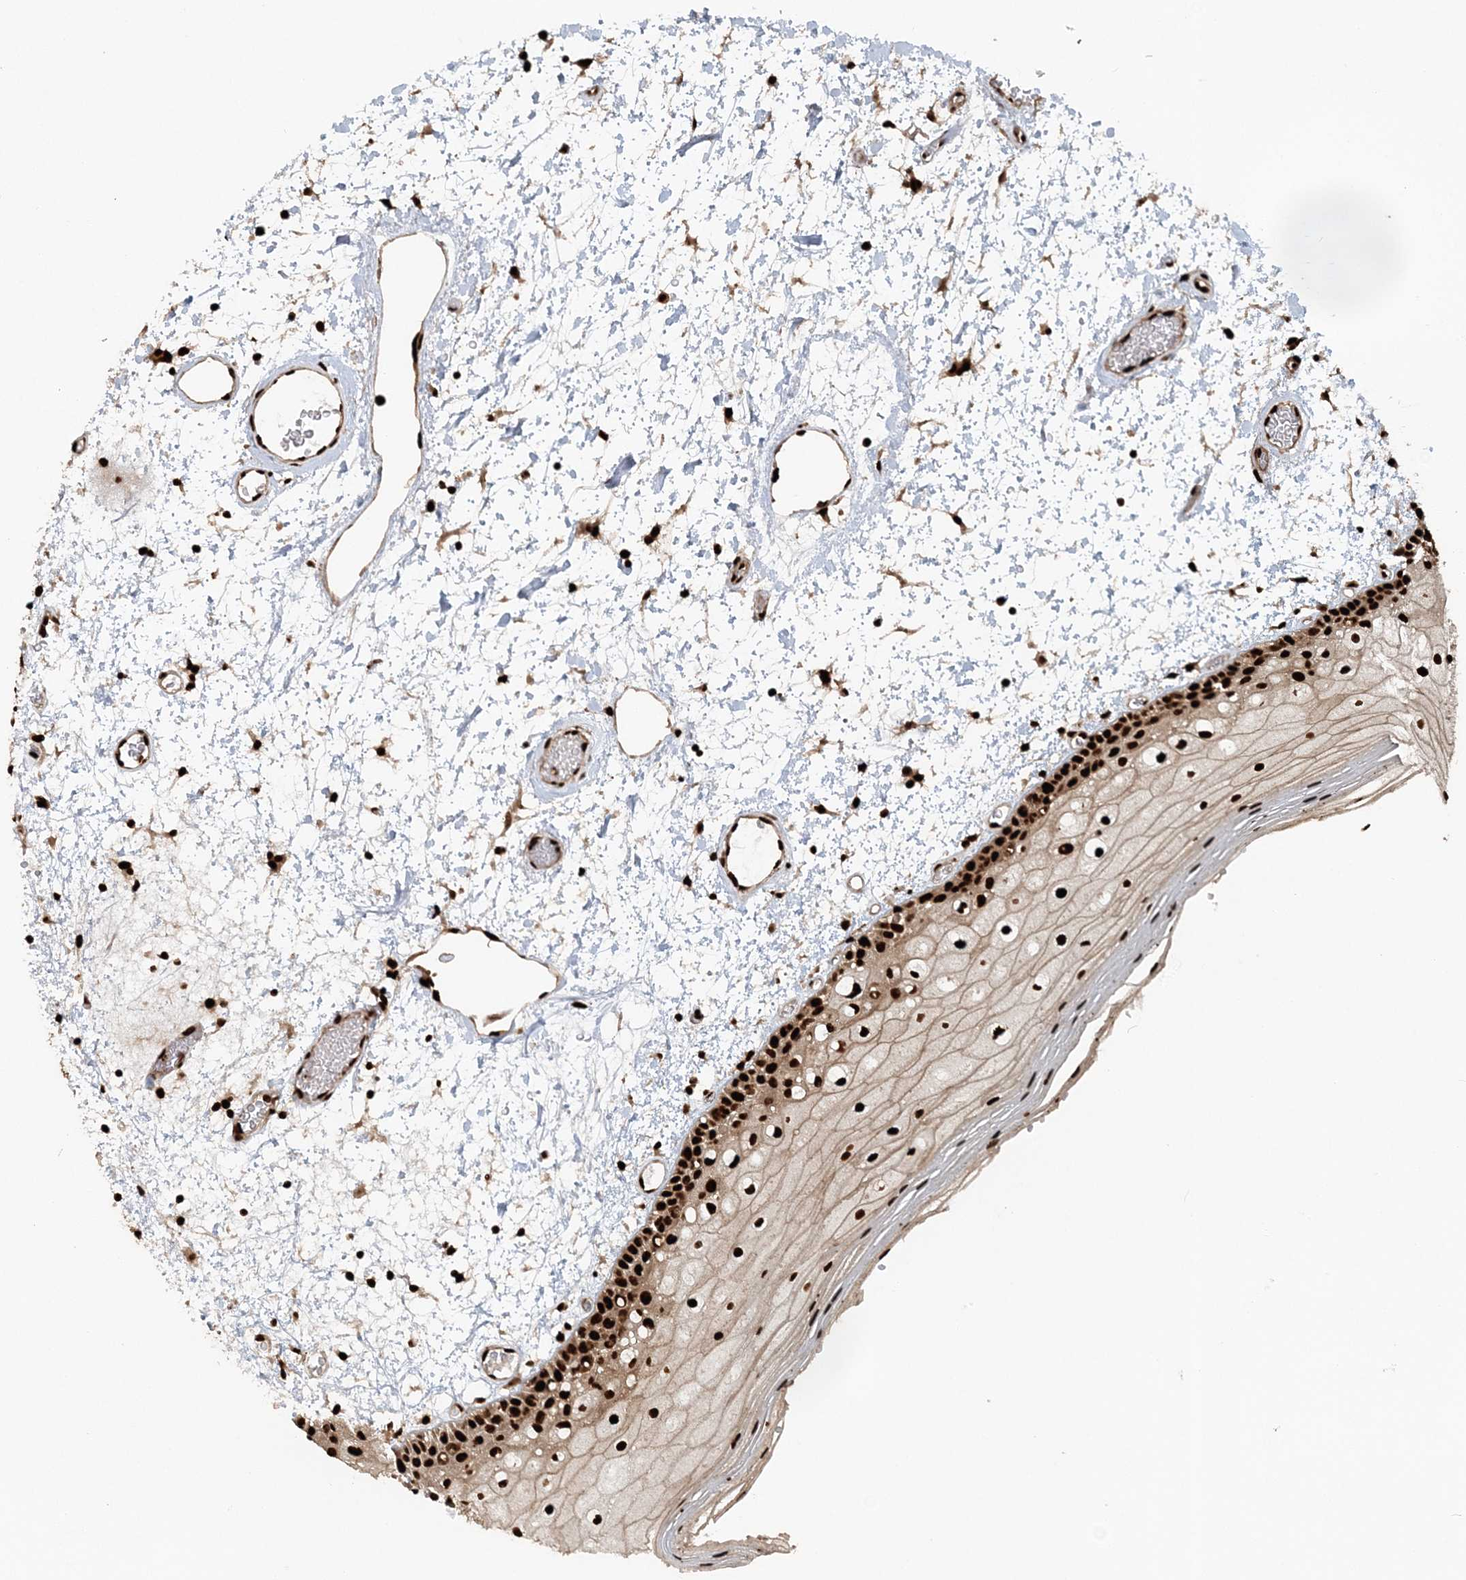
{"staining": {"intensity": "strong", "quantity": ">75%", "location": "nuclear"}, "tissue": "oral mucosa", "cell_type": "Squamous epithelial cells", "image_type": "normal", "snomed": [{"axis": "morphology", "description": "Normal tissue, NOS"}, {"axis": "topography", "description": "Oral tissue"}], "caption": "Immunohistochemistry micrograph of benign oral mucosa: oral mucosa stained using IHC displays high levels of strong protein expression localized specifically in the nuclear of squamous epithelial cells, appearing as a nuclear brown color.", "gene": "EXOSC8", "patient": {"sex": "male", "age": 52}}